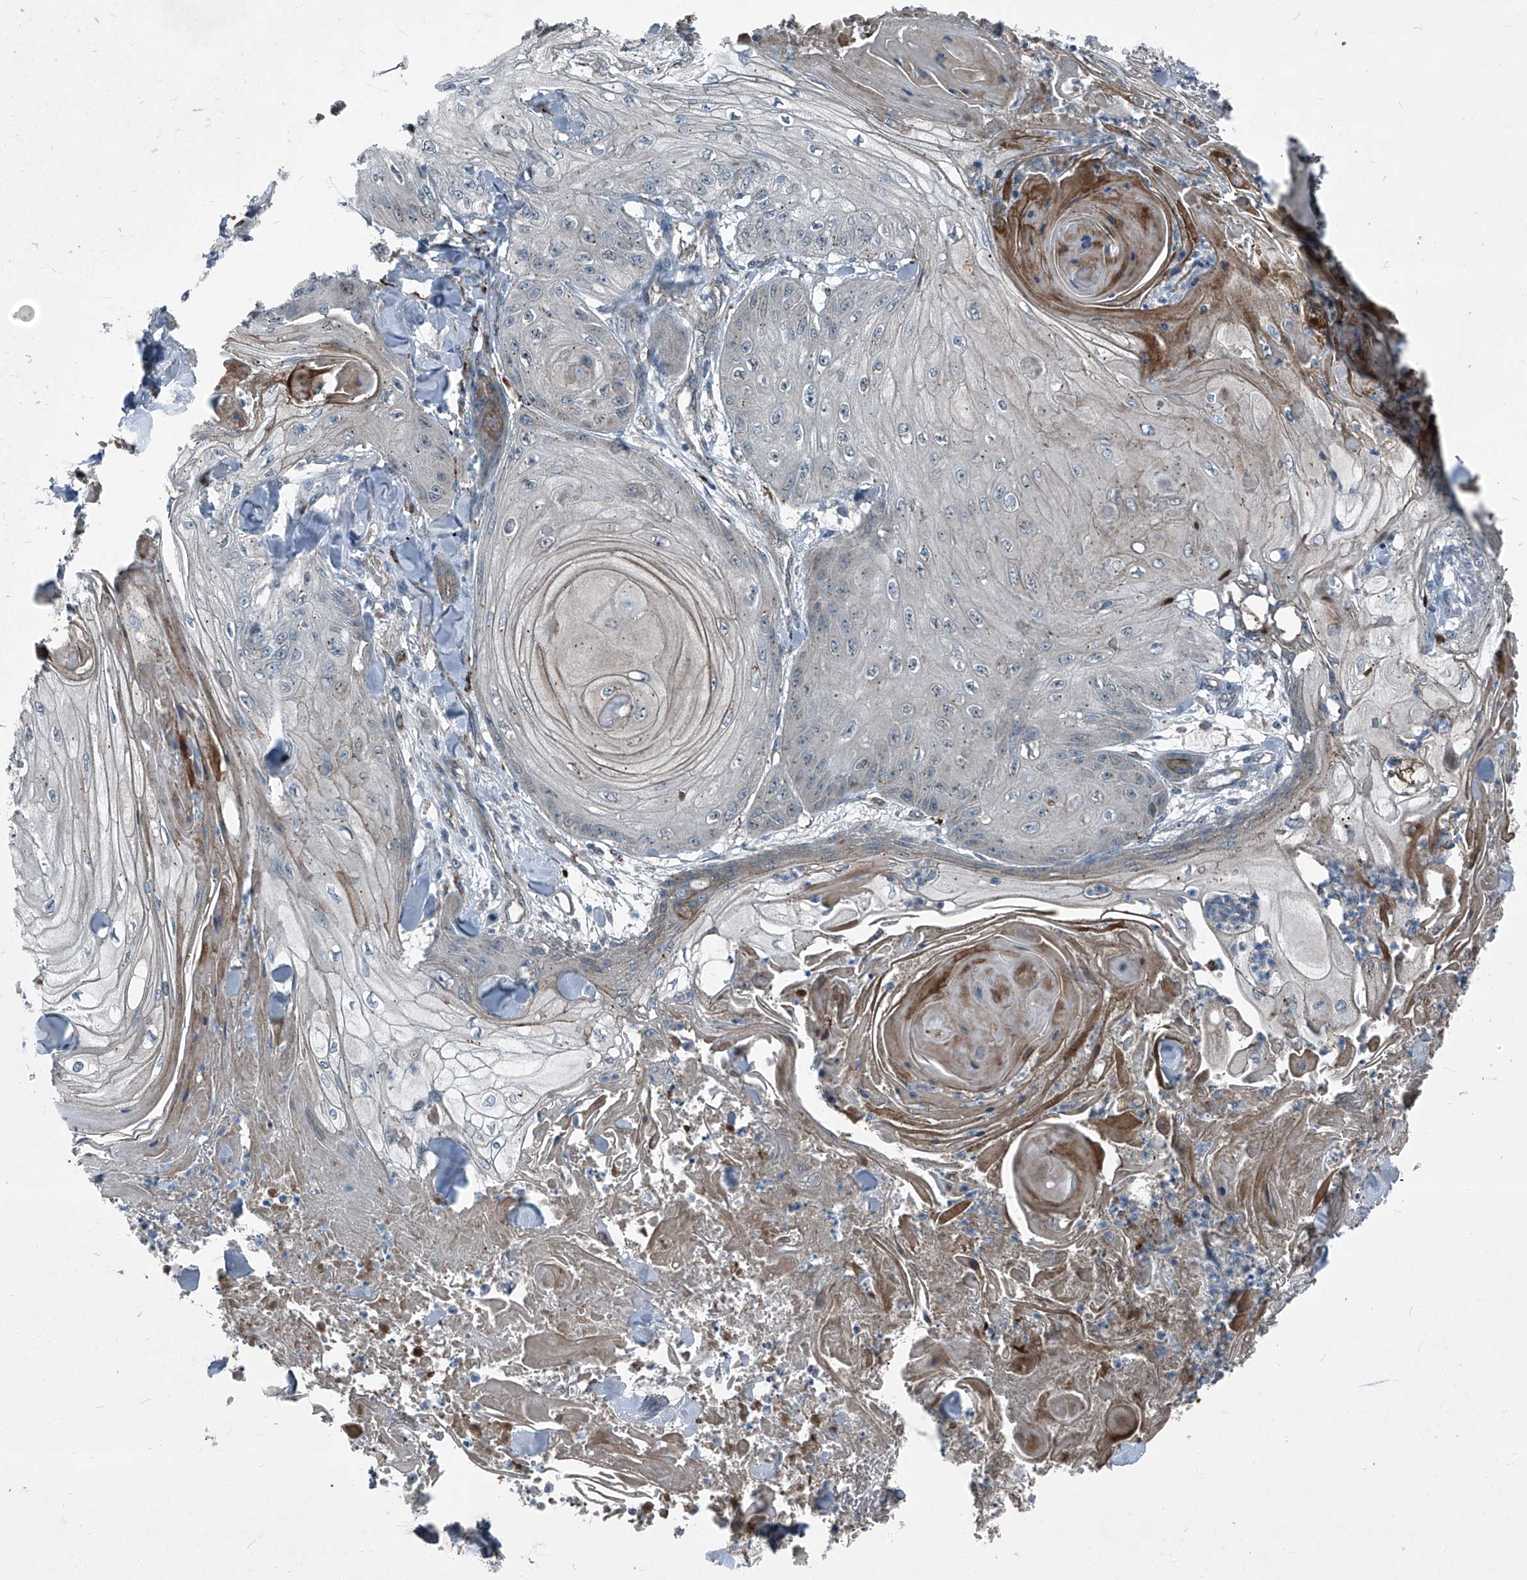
{"staining": {"intensity": "negative", "quantity": "none", "location": "none"}, "tissue": "skin cancer", "cell_type": "Tumor cells", "image_type": "cancer", "snomed": [{"axis": "morphology", "description": "Squamous cell carcinoma, NOS"}, {"axis": "topography", "description": "Skin"}], "caption": "A high-resolution histopathology image shows IHC staining of skin cancer (squamous cell carcinoma), which demonstrates no significant positivity in tumor cells.", "gene": "SENP2", "patient": {"sex": "male", "age": 74}}